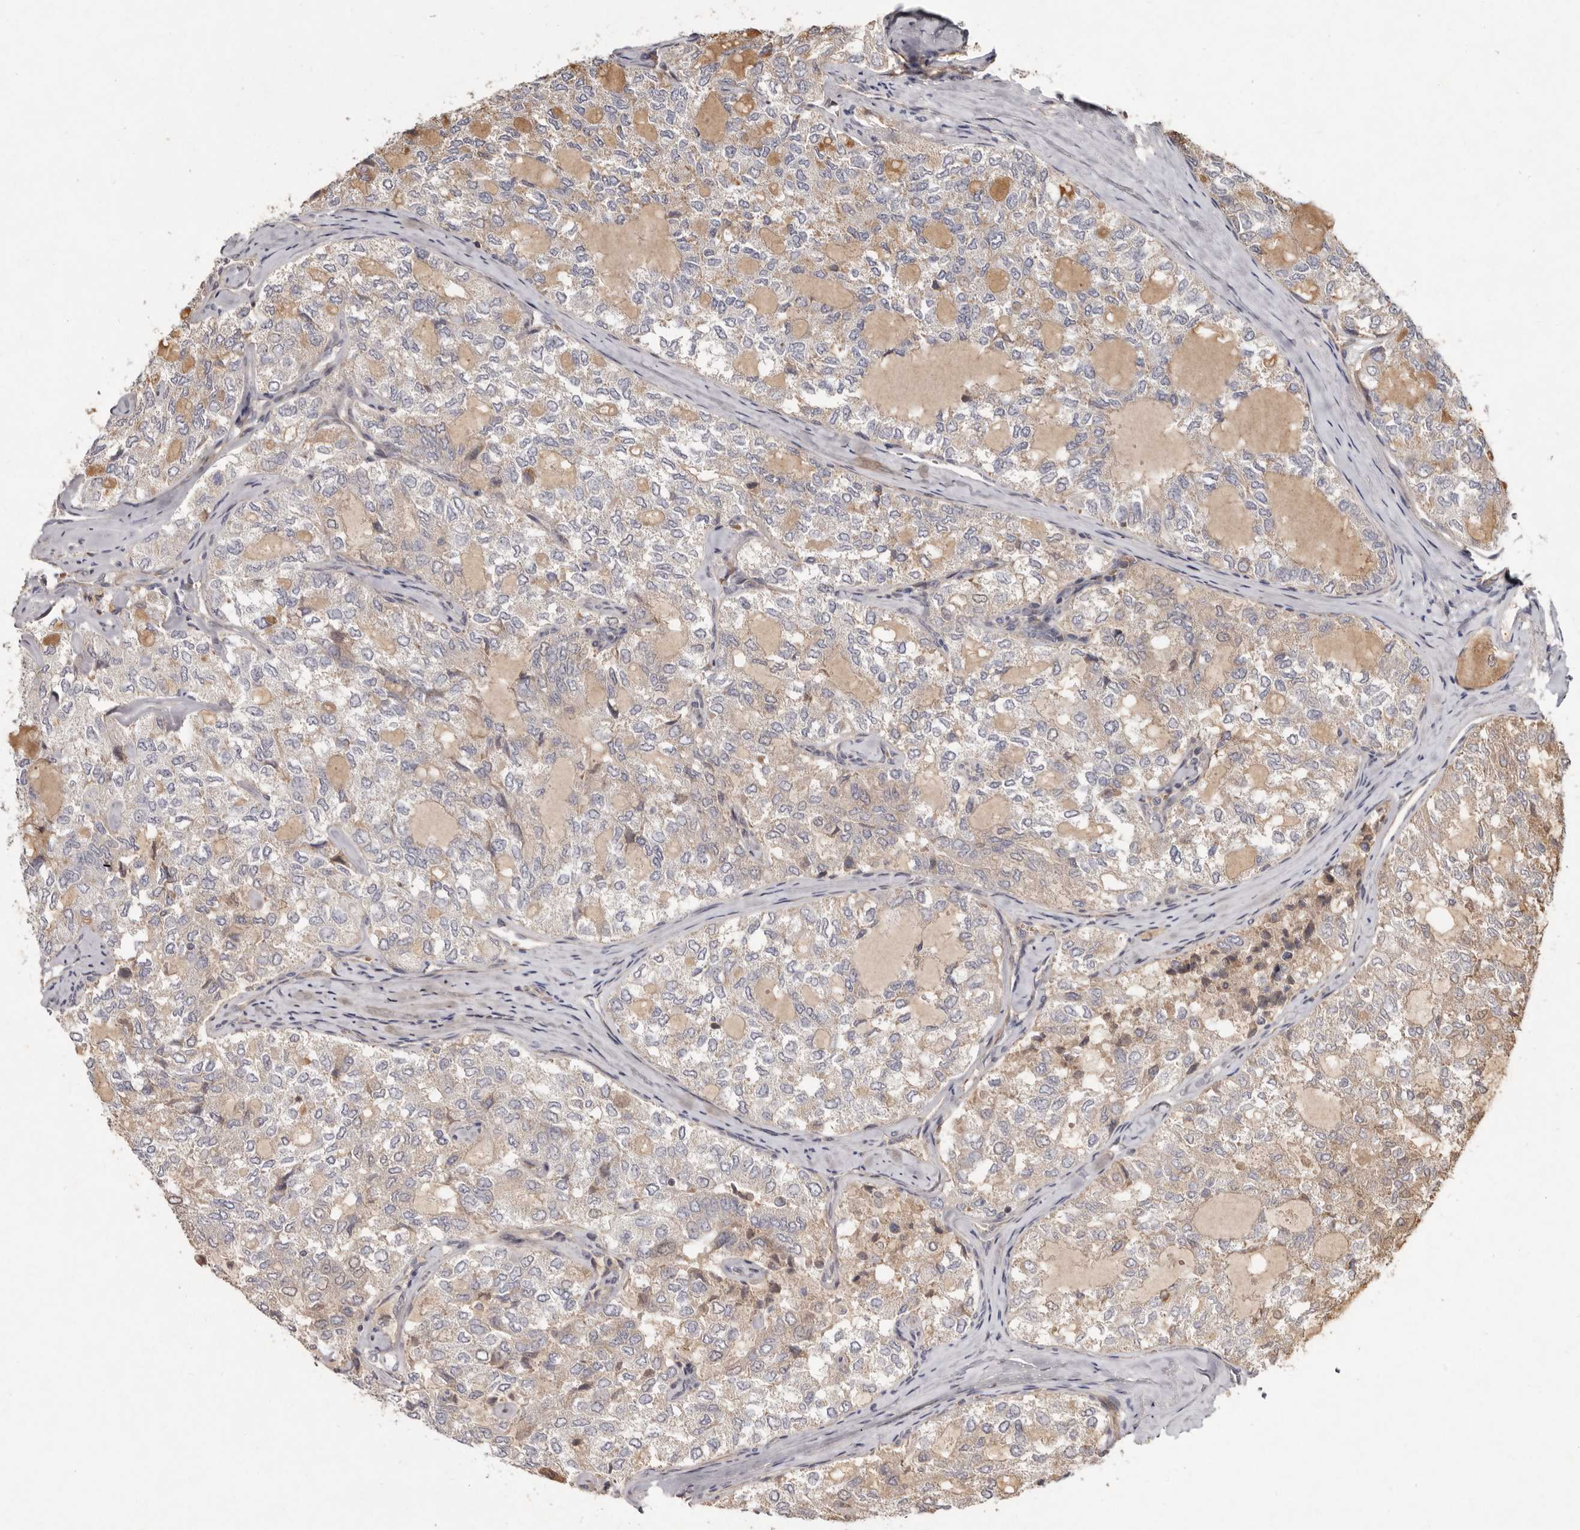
{"staining": {"intensity": "negative", "quantity": "none", "location": "none"}, "tissue": "thyroid cancer", "cell_type": "Tumor cells", "image_type": "cancer", "snomed": [{"axis": "morphology", "description": "Follicular adenoma carcinoma, NOS"}, {"axis": "topography", "description": "Thyroid gland"}], "caption": "The histopathology image shows no staining of tumor cells in follicular adenoma carcinoma (thyroid).", "gene": "SEMA3A", "patient": {"sex": "male", "age": 75}}